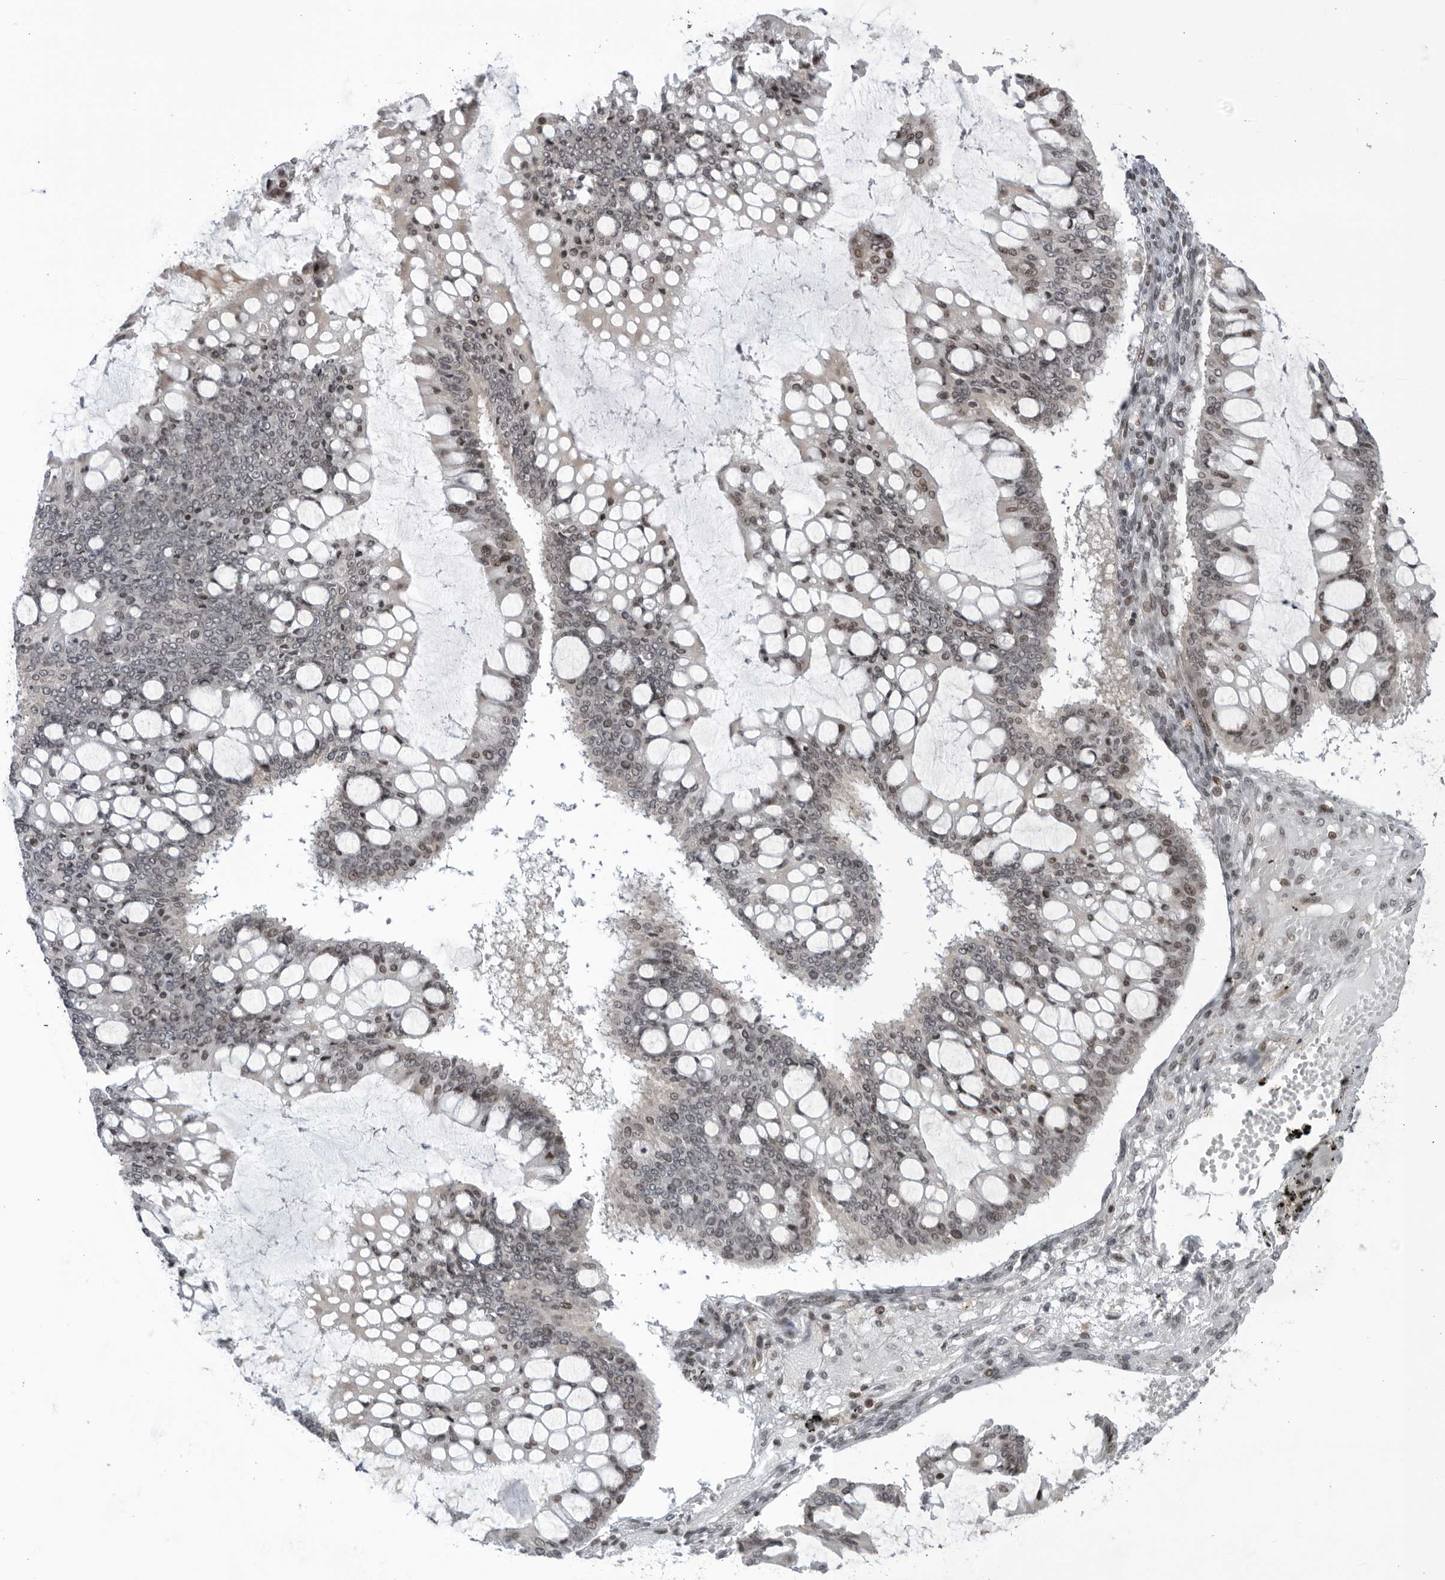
{"staining": {"intensity": "weak", "quantity": "25%-75%", "location": "nuclear"}, "tissue": "ovarian cancer", "cell_type": "Tumor cells", "image_type": "cancer", "snomed": [{"axis": "morphology", "description": "Cystadenocarcinoma, mucinous, NOS"}, {"axis": "topography", "description": "Ovary"}], "caption": "DAB (3,3'-diaminobenzidine) immunohistochemical staining of human ovarian mucinous cystadenocarcinoma exhibits weak nuclear protein staining in approximately 25%-75% of tumor cells.", "gene": "DTL", "patient": {"sex": "female", "age": 73}}